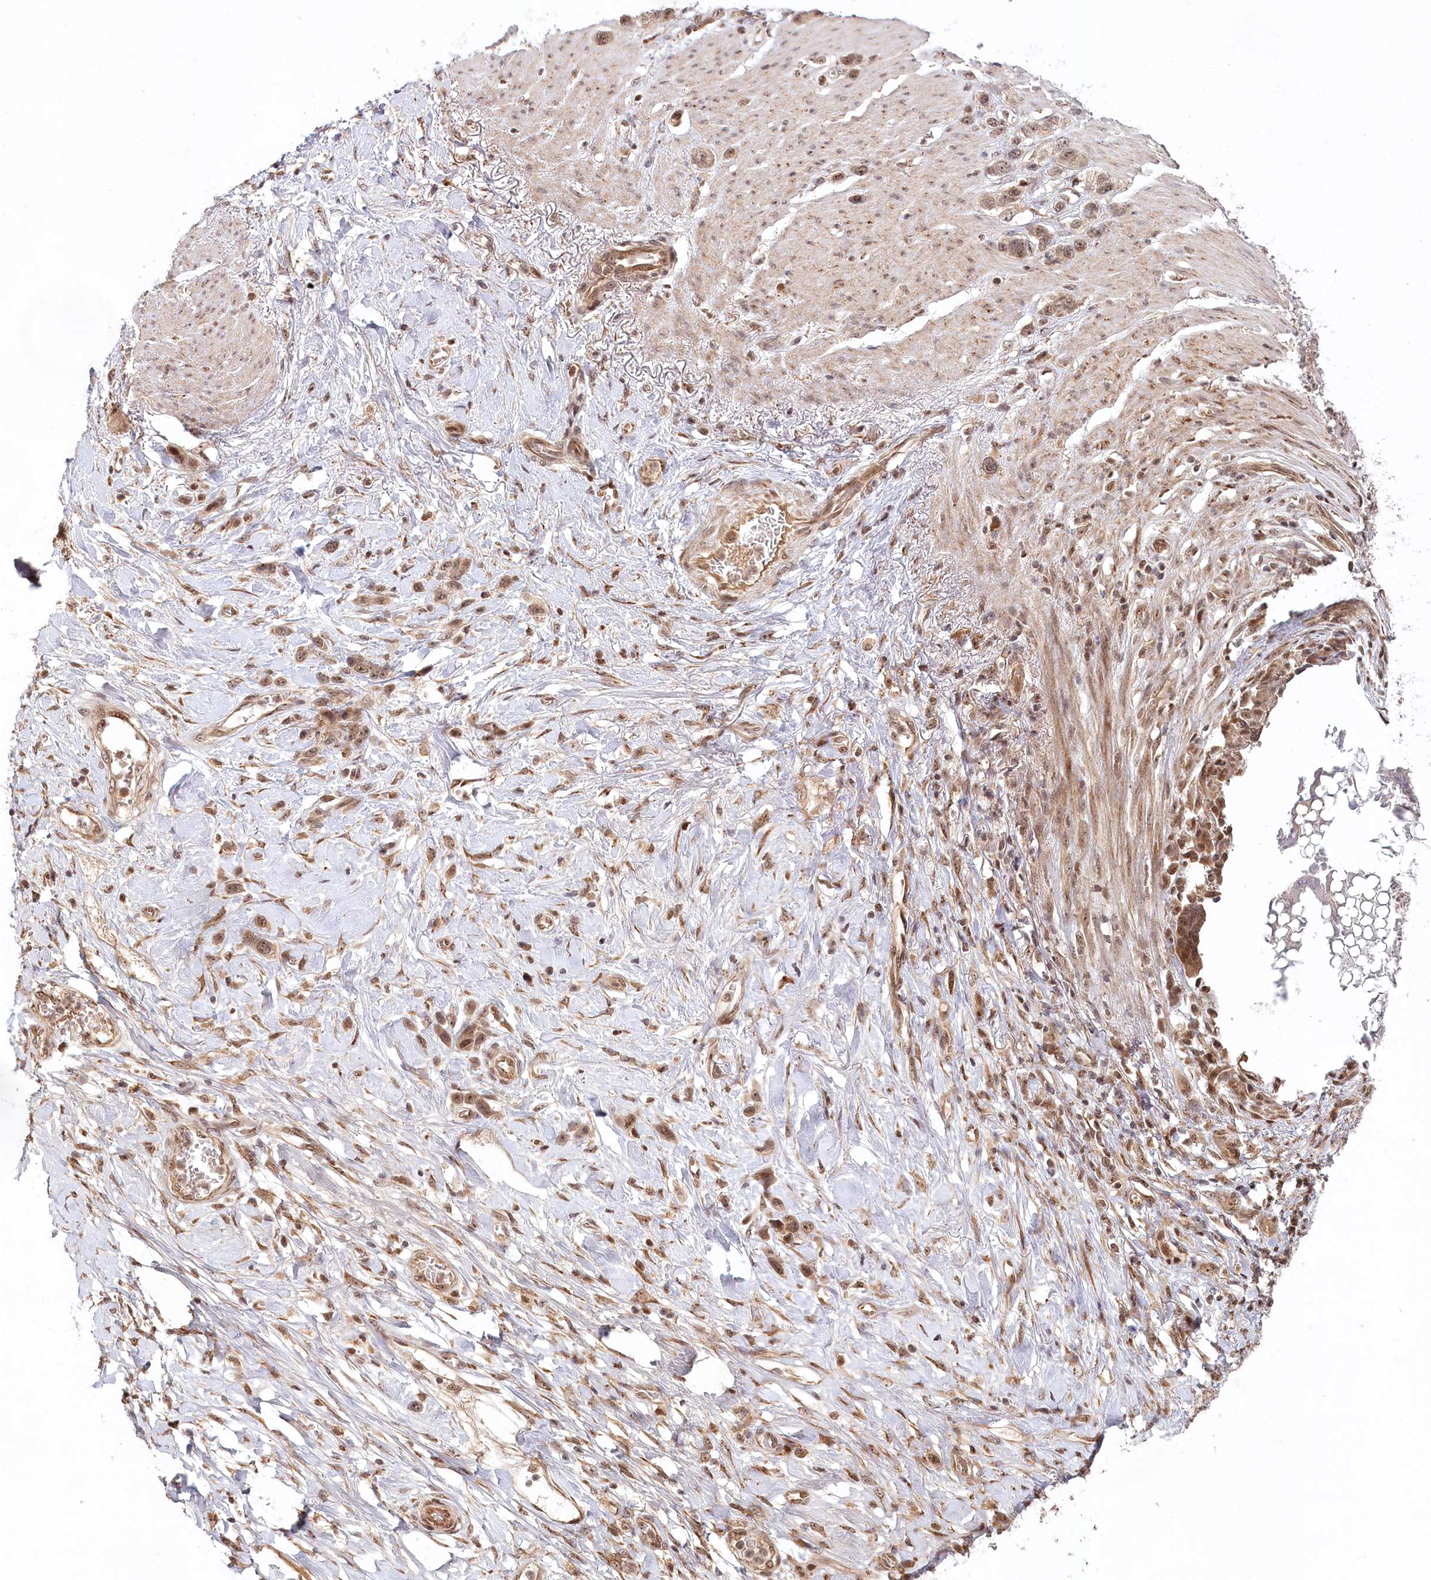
{"staining": {"intensity": "moderate", "quantity": ">75%", "location": "nuclear"}, "tissue": "stomach cancer", "cell_type": "Tumor cells", "image_type": "cancer", "snomed": [{"axis": "morphology", "description": "Adenocarcinoma, NOS"}, {"axis": "morphology", "description": "Adenocarcinoma, High grade"}, {"axis": "topography", "description": "Stomach, upper"}, {"axis": "topography", "description": "Stomach, lower"}], "caption": "Immunohistochemical staining of human stomach cancer (adenocarcinoma (high-grade)) shows moderate nuclear protein expression in about >75% of tumor cells.", "gene": "WAPL", "patient": {"sex": "female", "age": 65}}